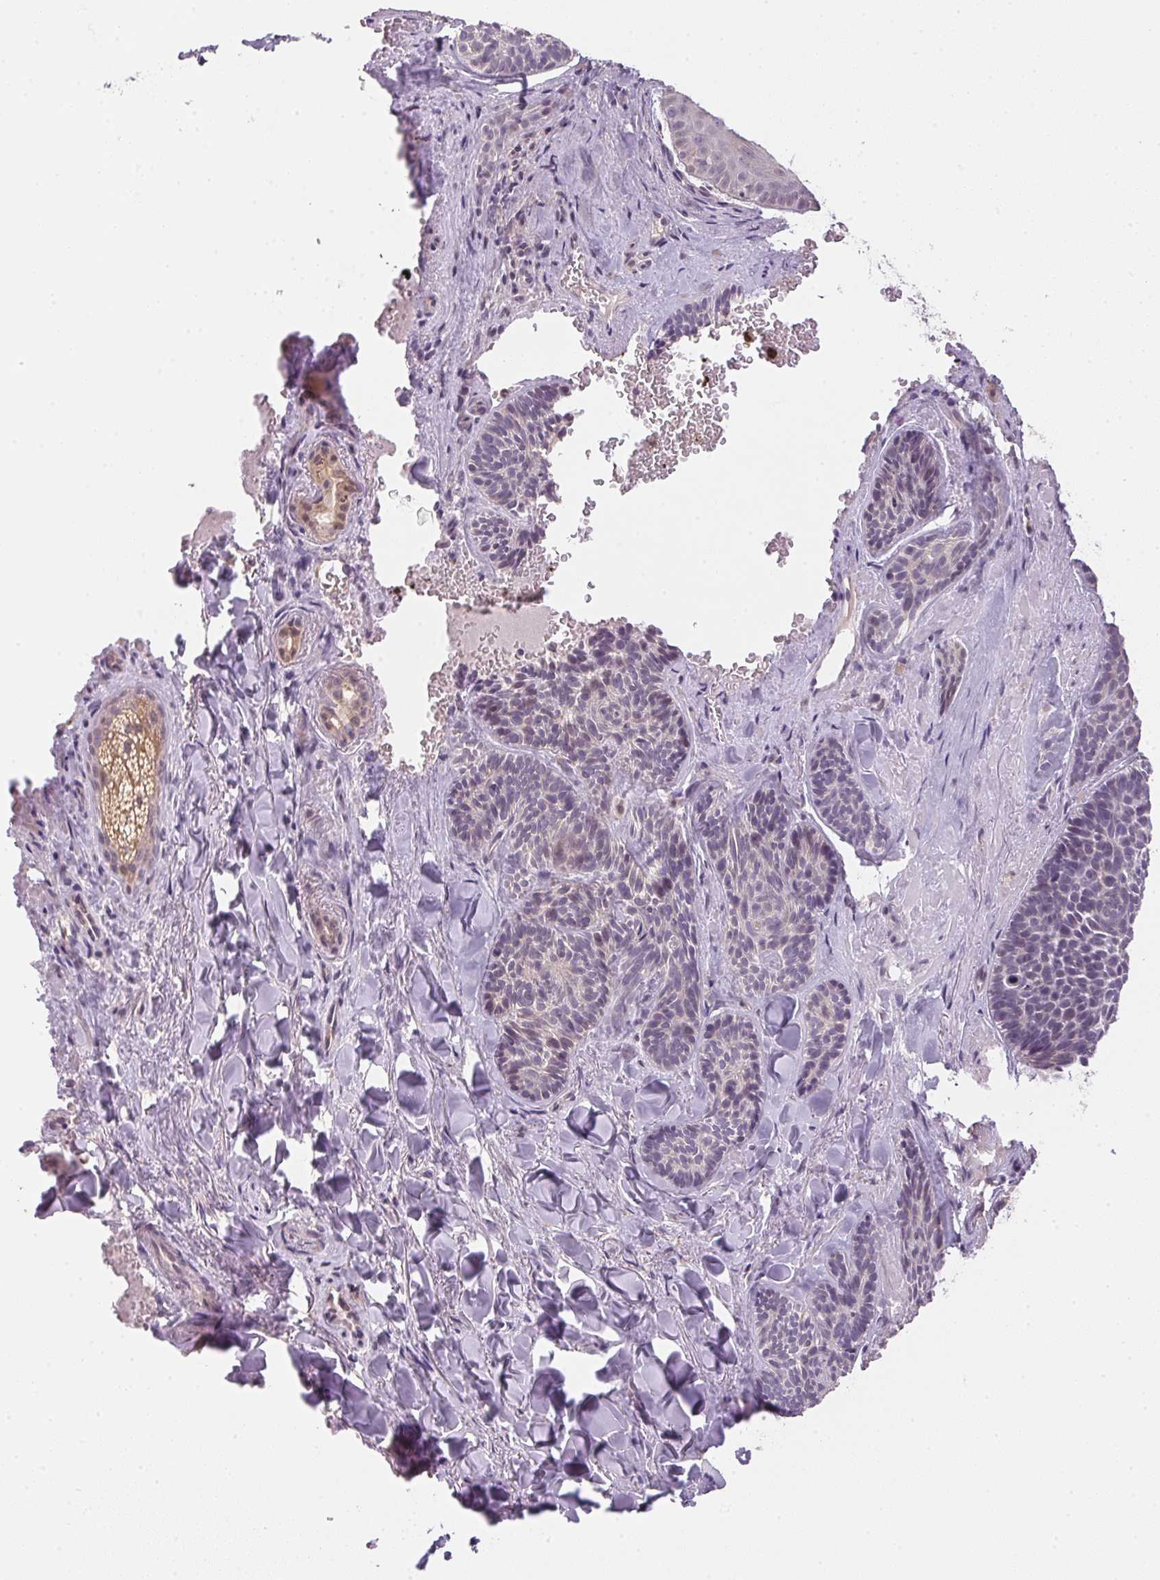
{"staining": {"intensity": "negative", "quantity": "none", "location": "none"}, "tissue": "skin cancer", "cell_type": "Tumor cells", "image_type": "cancer", "snomed": [{"axis": "morphology", "description": "Basal cell carcinoma"}, {"axis": "topography", "description": "Skin"}], "caption": "Skin cancer (basal cell carcinoma) was stained to show a protein in brown. There is no significant staining in tumor cells.", "gene": "ALDH8A1", "patient": {"sex": "male", "age": 81}}